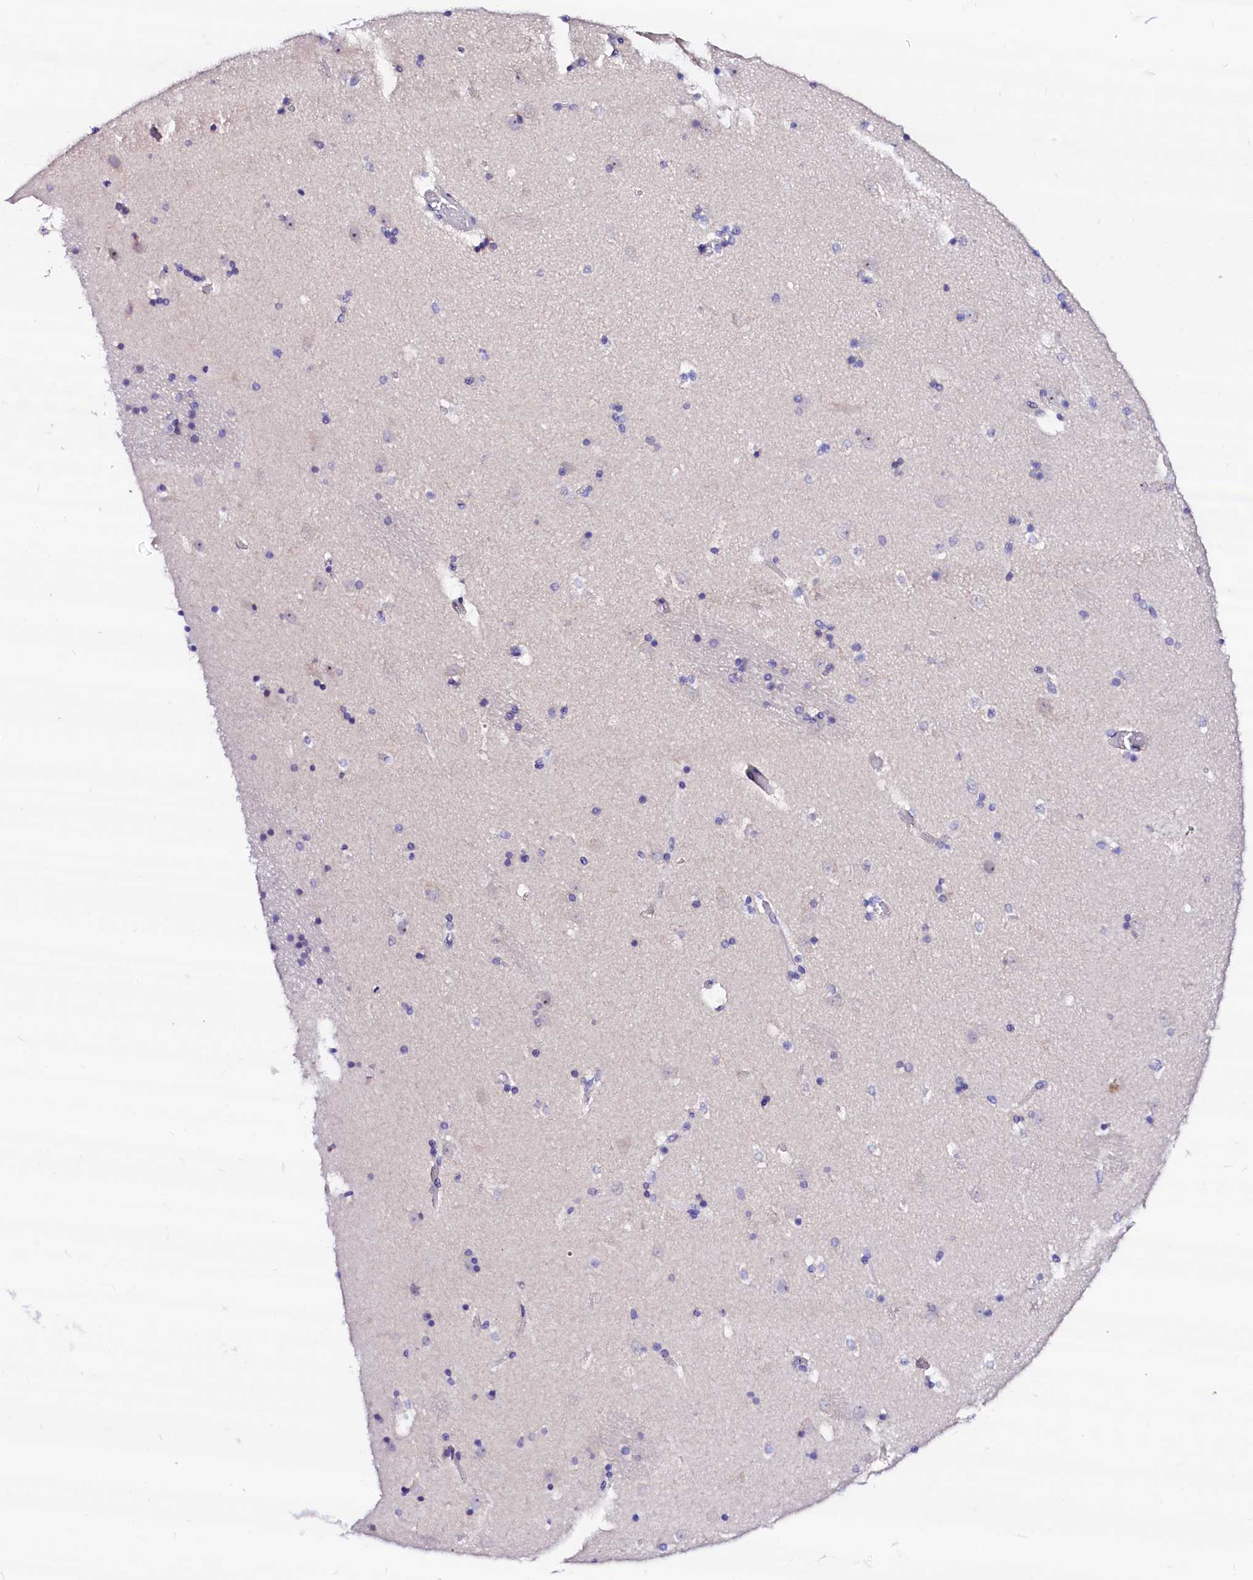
{"staining": {"intensity": "negative", "quantity": "none", "location": "none"}, "tissue": "caudate", "cell_type": "Glial cells", "image_type": "normal", "snomed": [{"axis": "morphology", "description": "Normal tissue, NOS"}, {"axis": "topography", "description": "Lateral ventricle wall"}], "caption": "The image displays no significant expression in glial cells of caudate.", "gene": "BTBD16", "patient": {"sex": "male", "age": 45}}